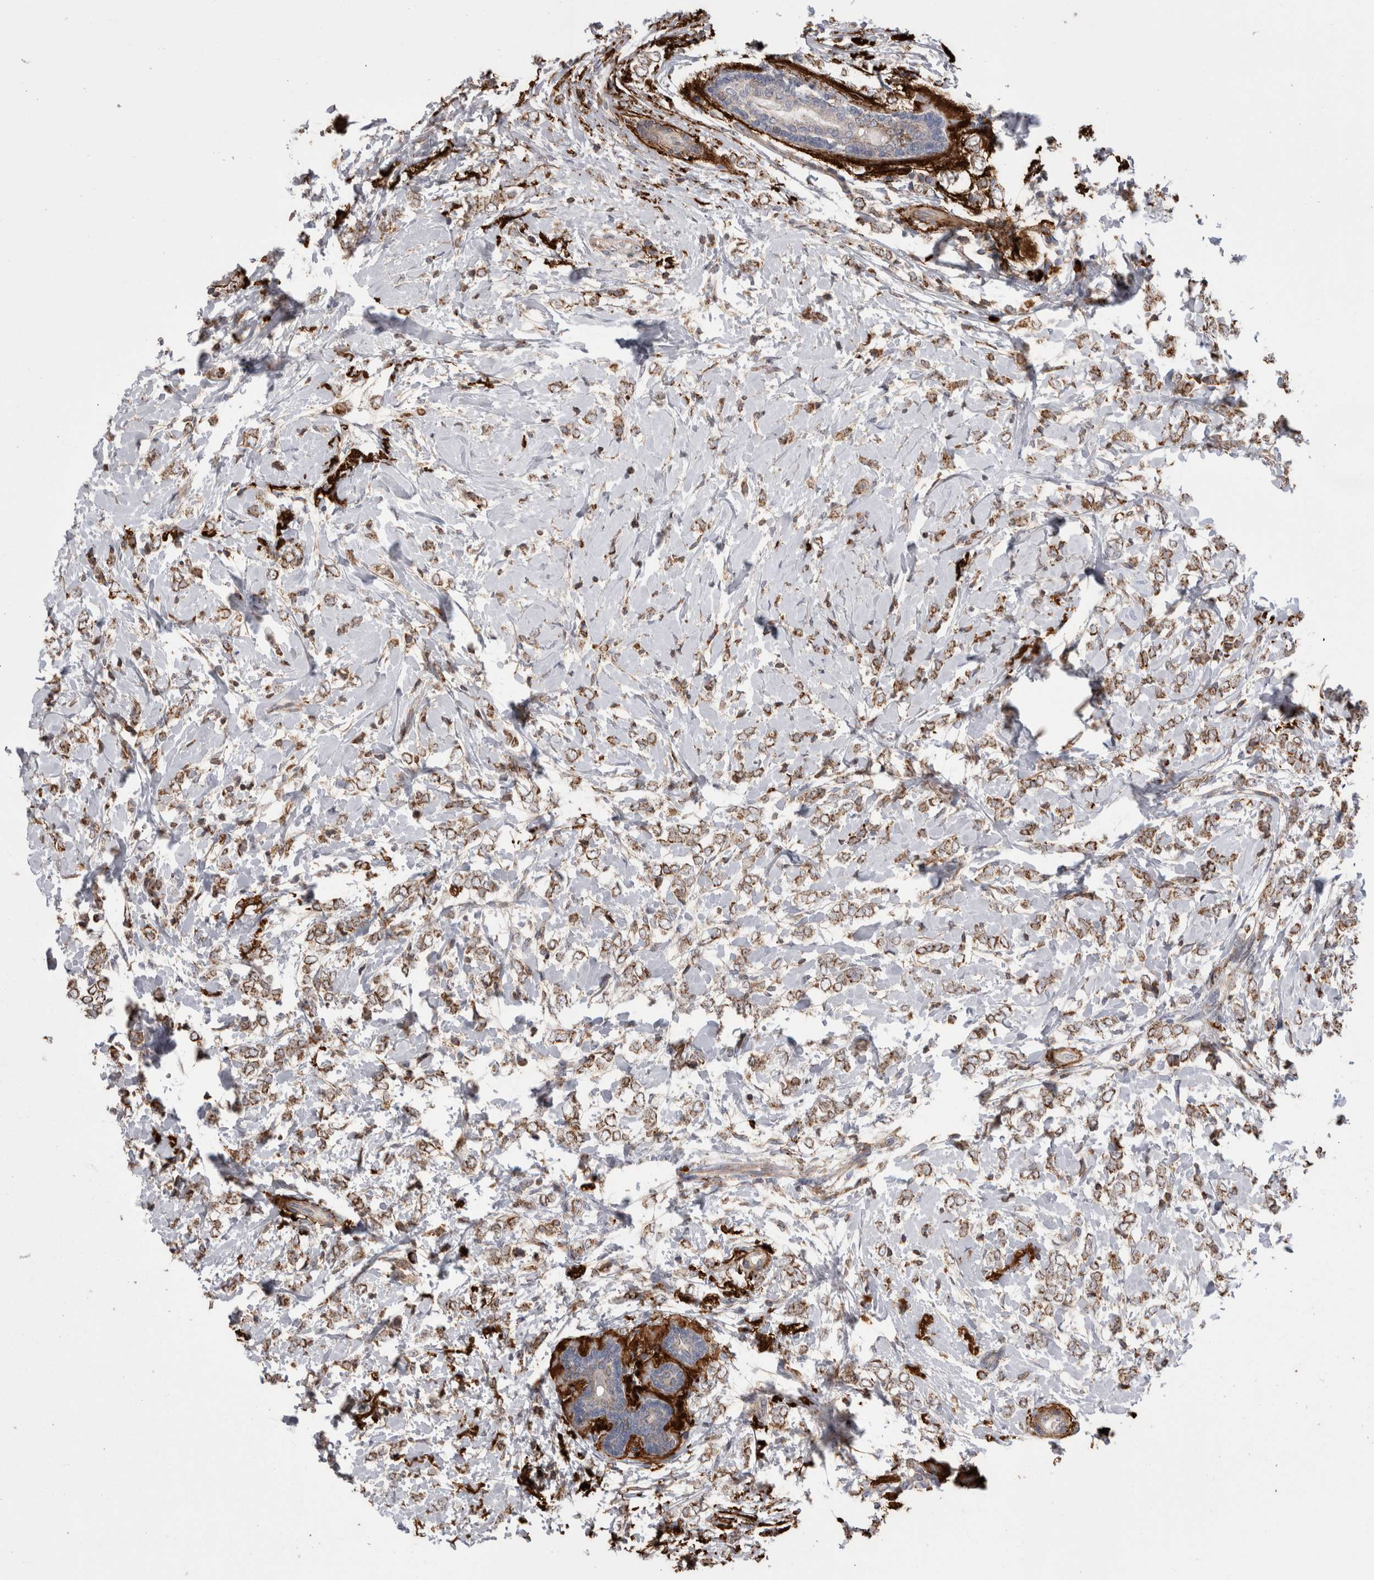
{"staining": {"intensity": "weak", "quantity": ">75%", "location": "cytoplasmic/membranous"}, "tissue": "breast cancer", "cell_type": "Tumor cells", "image_type": "cancer", "snomed": [{"axis": "morphology", "description": "Normal tissue, NOS"}, {"axis": "morphology", "description": "Lobular carcinoma"}, {"axis": "topography", "description": "Breast"}], "caption": "Immunohistochemistry (DAB) staining of breast cancer shows weak cytoplasmic/membranous protein positivity in approximately >75% of tumor cells. The protein is shown in brown color, while the nuclei are stained blue.", "gene": "DARS2", "patient": {"sex": "female", "age": 47}}